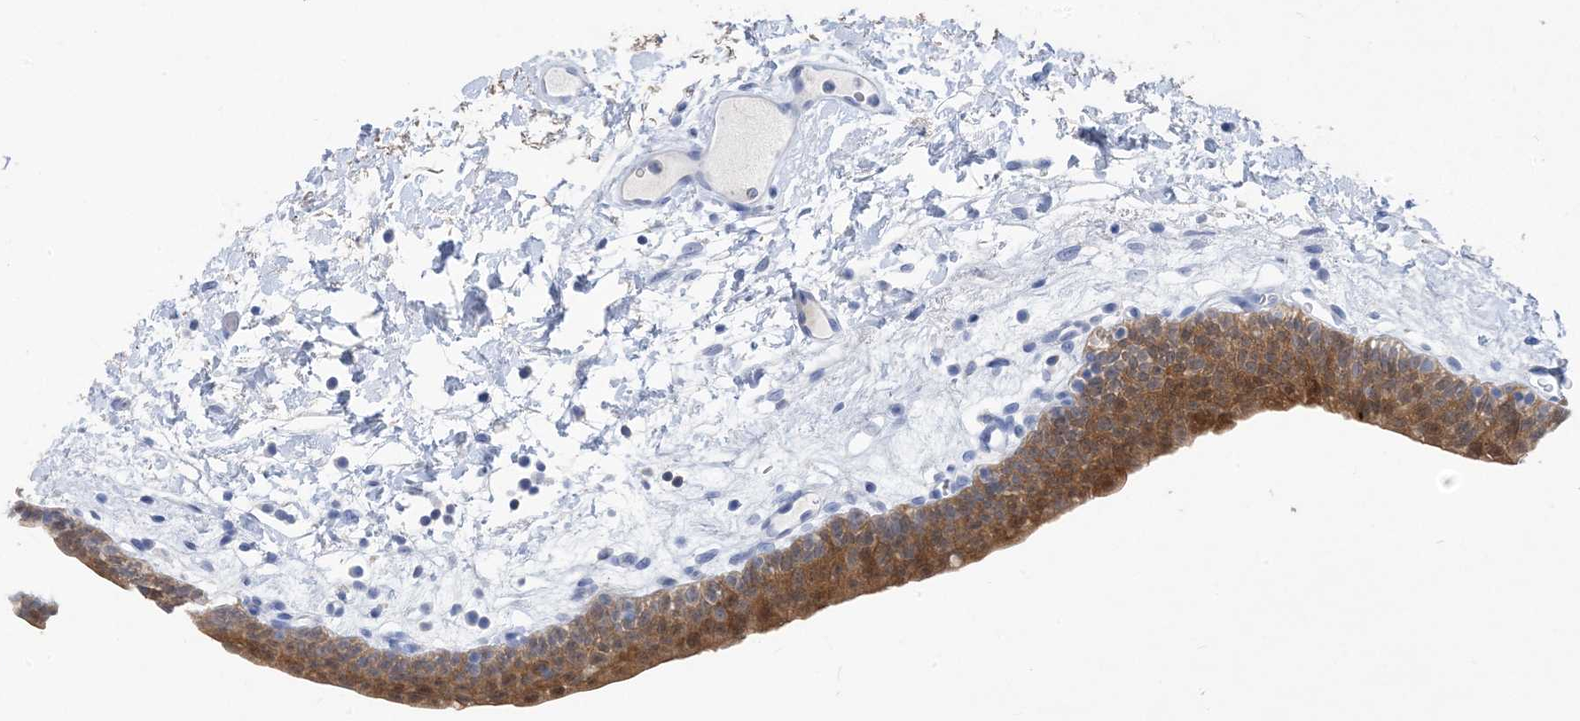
{"staining": {"intensity": "strong", "quantity": ">75%", "location": "cytoplasmic/membranous,nuclear"}, "tissue": "urinary bladder", "cell_type": "Urothelial cells", "image_type": "normal", "snomed": [{"axis": "morphology", "description": "Normal tissue, NOS"}, {"axis": "topography", "description": "Urinary bladder"}], "caption": "DAB (3,3'-diaminobenzidine) immunohistochemical staining of normal human urinary bladder reveals strong cytoplasmic/membranous,nuclear protein expression in about >75% of urothelial cells.", "gene": "SH3YL1", "patient": {"sex": "male", "age": 83}}